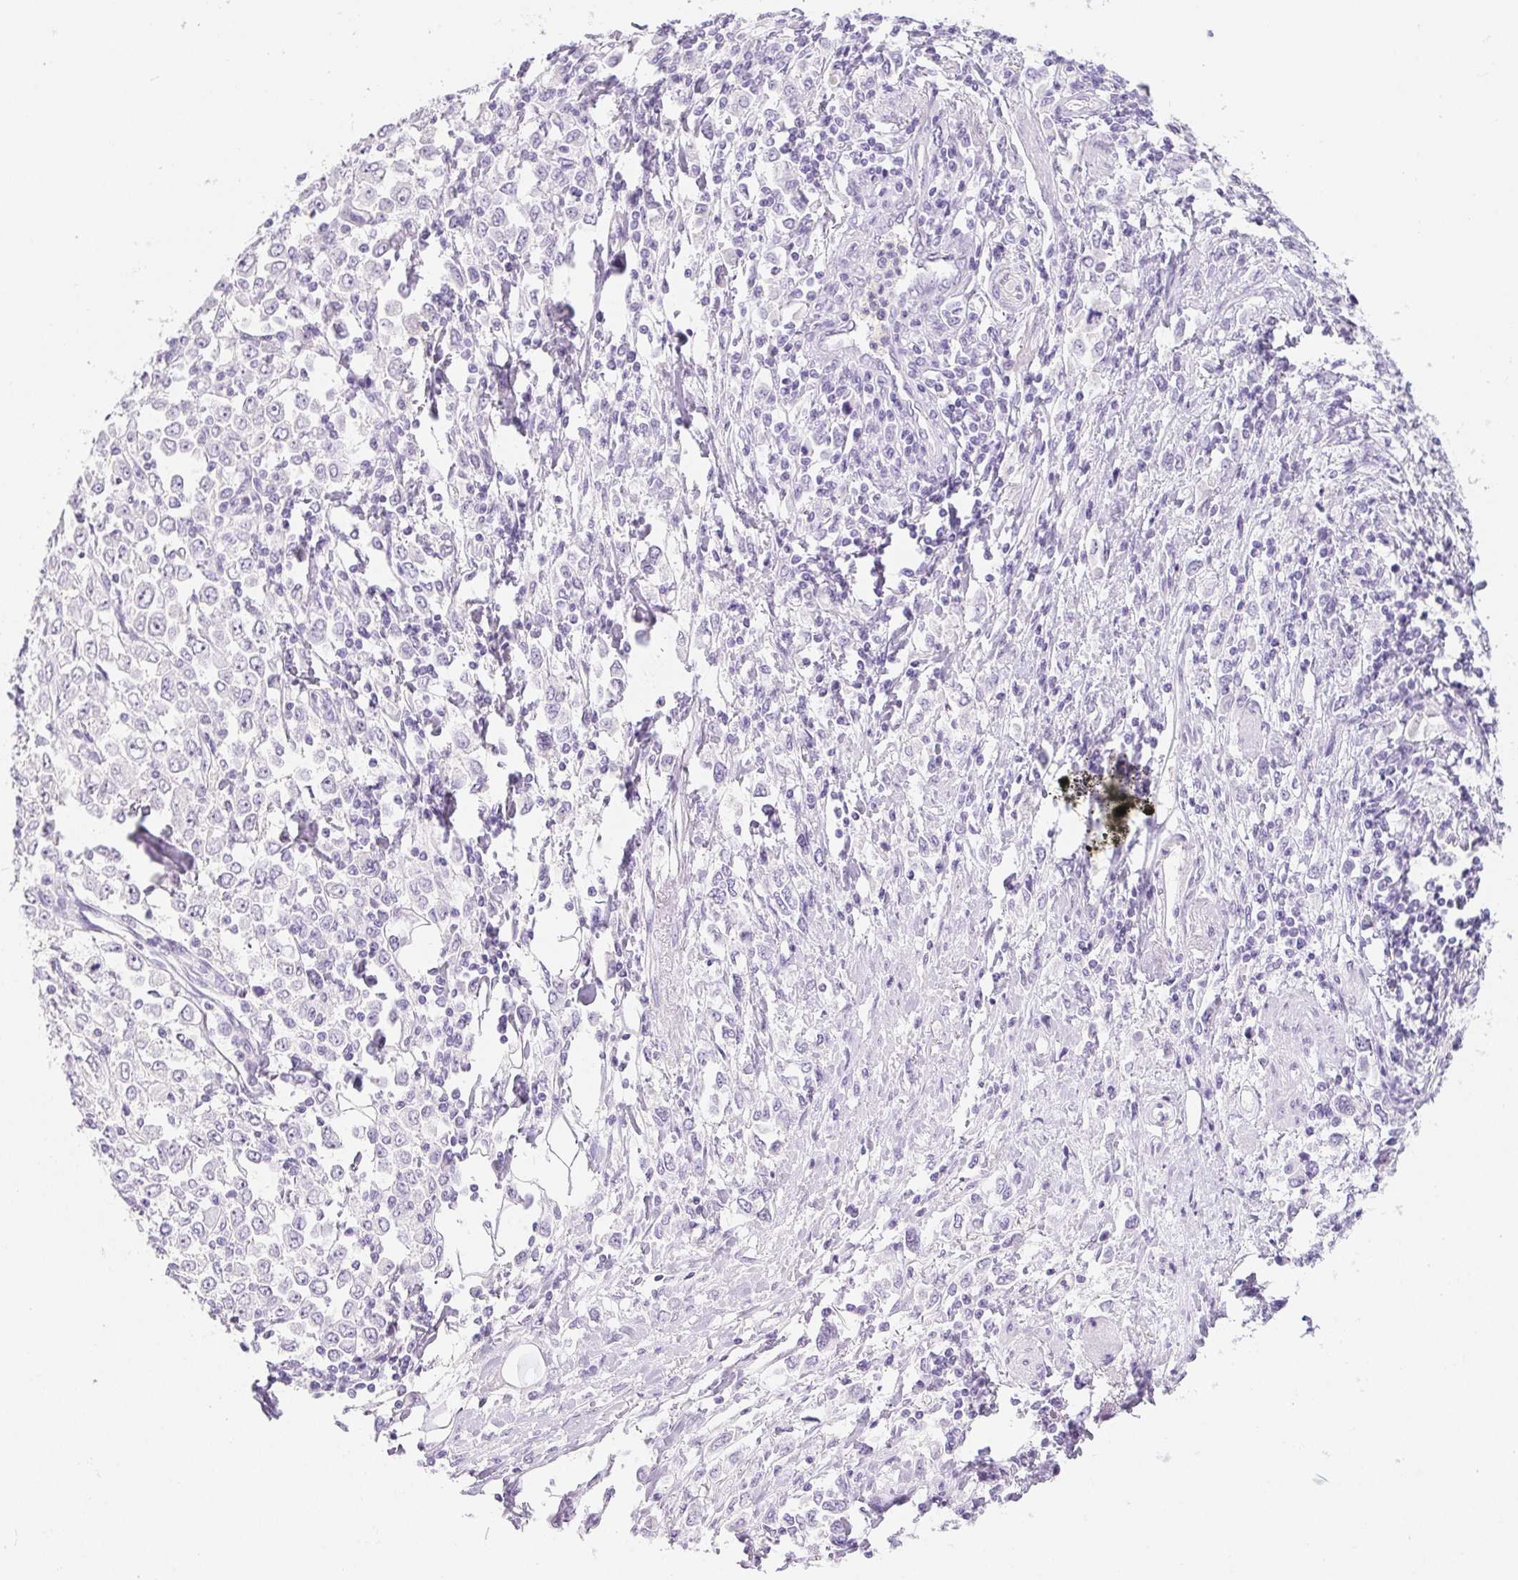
{"staining": {"intensity": "negative", "quantity": "none", "location": "none"}, "tissue": "stomach cancer", "cell_type": "Tumor cells", "image_type": "cancer", "snomed": [{"axis": "morphology", "description": "Adenocarcinoma, NOS"}, {"axis": "topography", "description": "Stomach, upper"}], "caption": "Immunohistochemical staining of human adenocarcinoma (stomach) demonstrates no significant positivity in tumor cells. The staining was performed using DAB to visualize the protein expression in brown, while the nuclei were stained in blue with hematoxylin (Magnification: 20x).", "gene": "CYP21A2", "patient": {"sex": "male", "age": 70}}